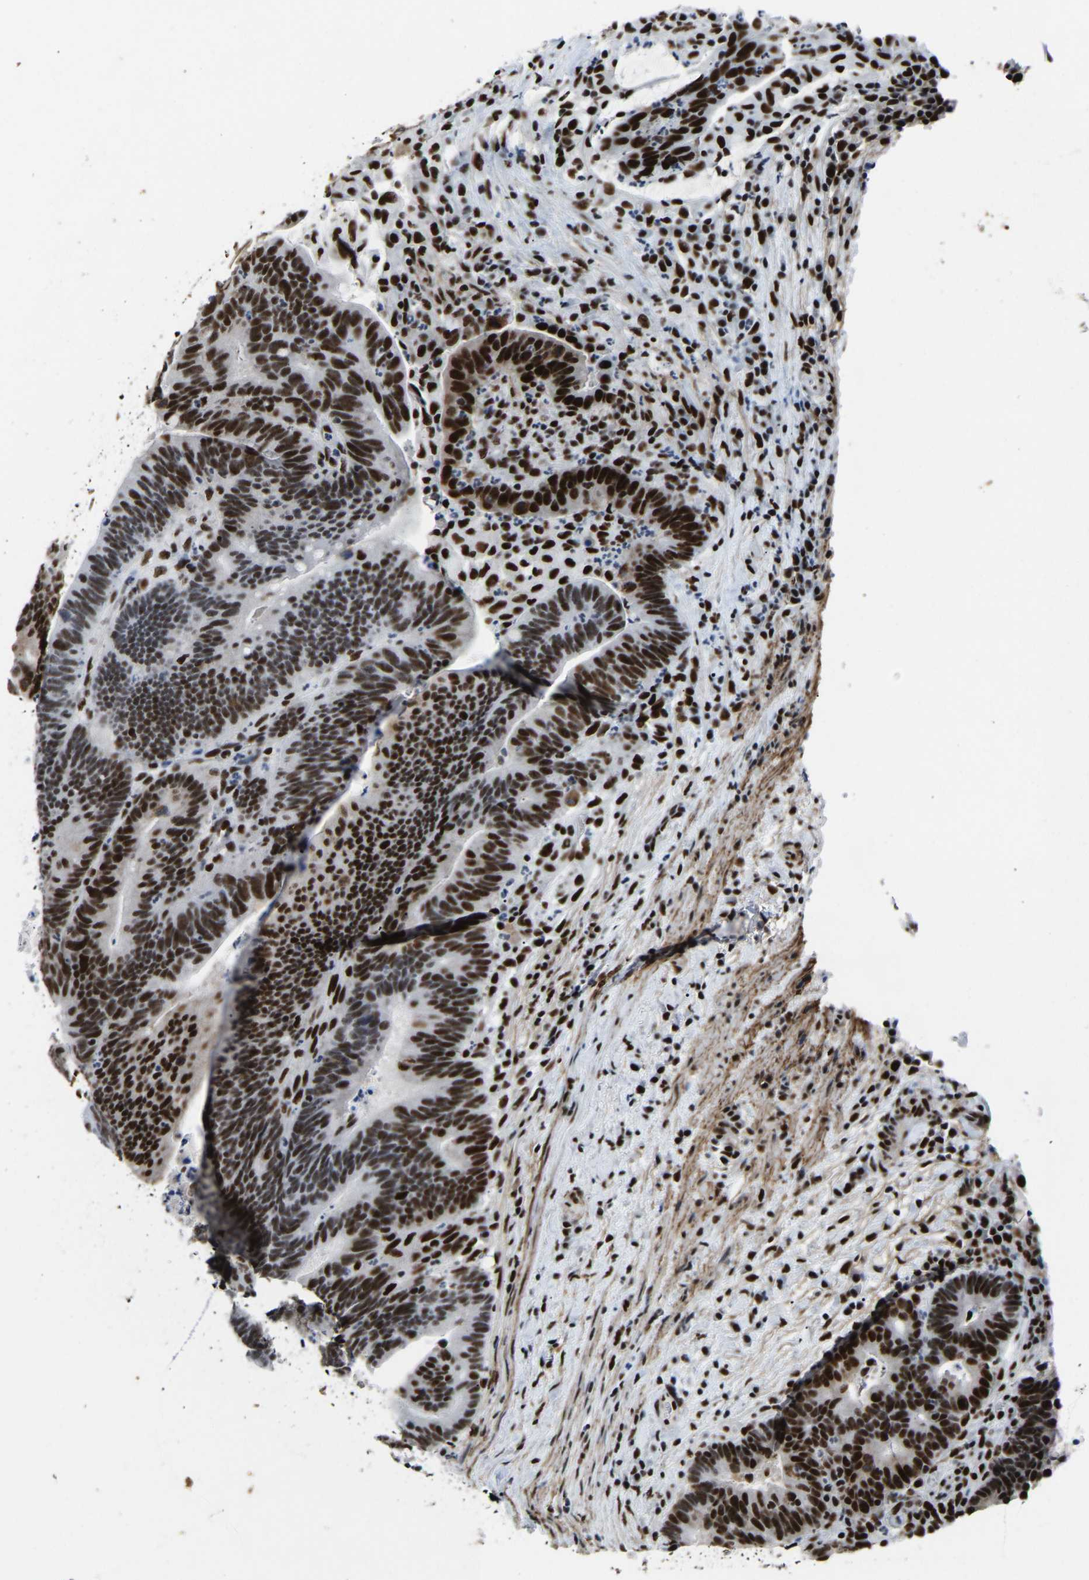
{"staining": {"intensity": "strong", "quantity": ">75%", "location": "nuclear"}, "tissue": "colorectal cancer", "cell_type": "Tumor cells", "image_type": "cancer", "snomed": [{"axis": "morphology", "description": "Adenocarcinoma, NOS"}, {"axis": "topography", "description": "Colon"}], "caption": "Protein staining shows strong nuclear positivity in approximately >75% of tumor cells in colorectal adenocarcinoma.", "gene": "DDX5", "patient": {"sex": "female", "age": 66}}